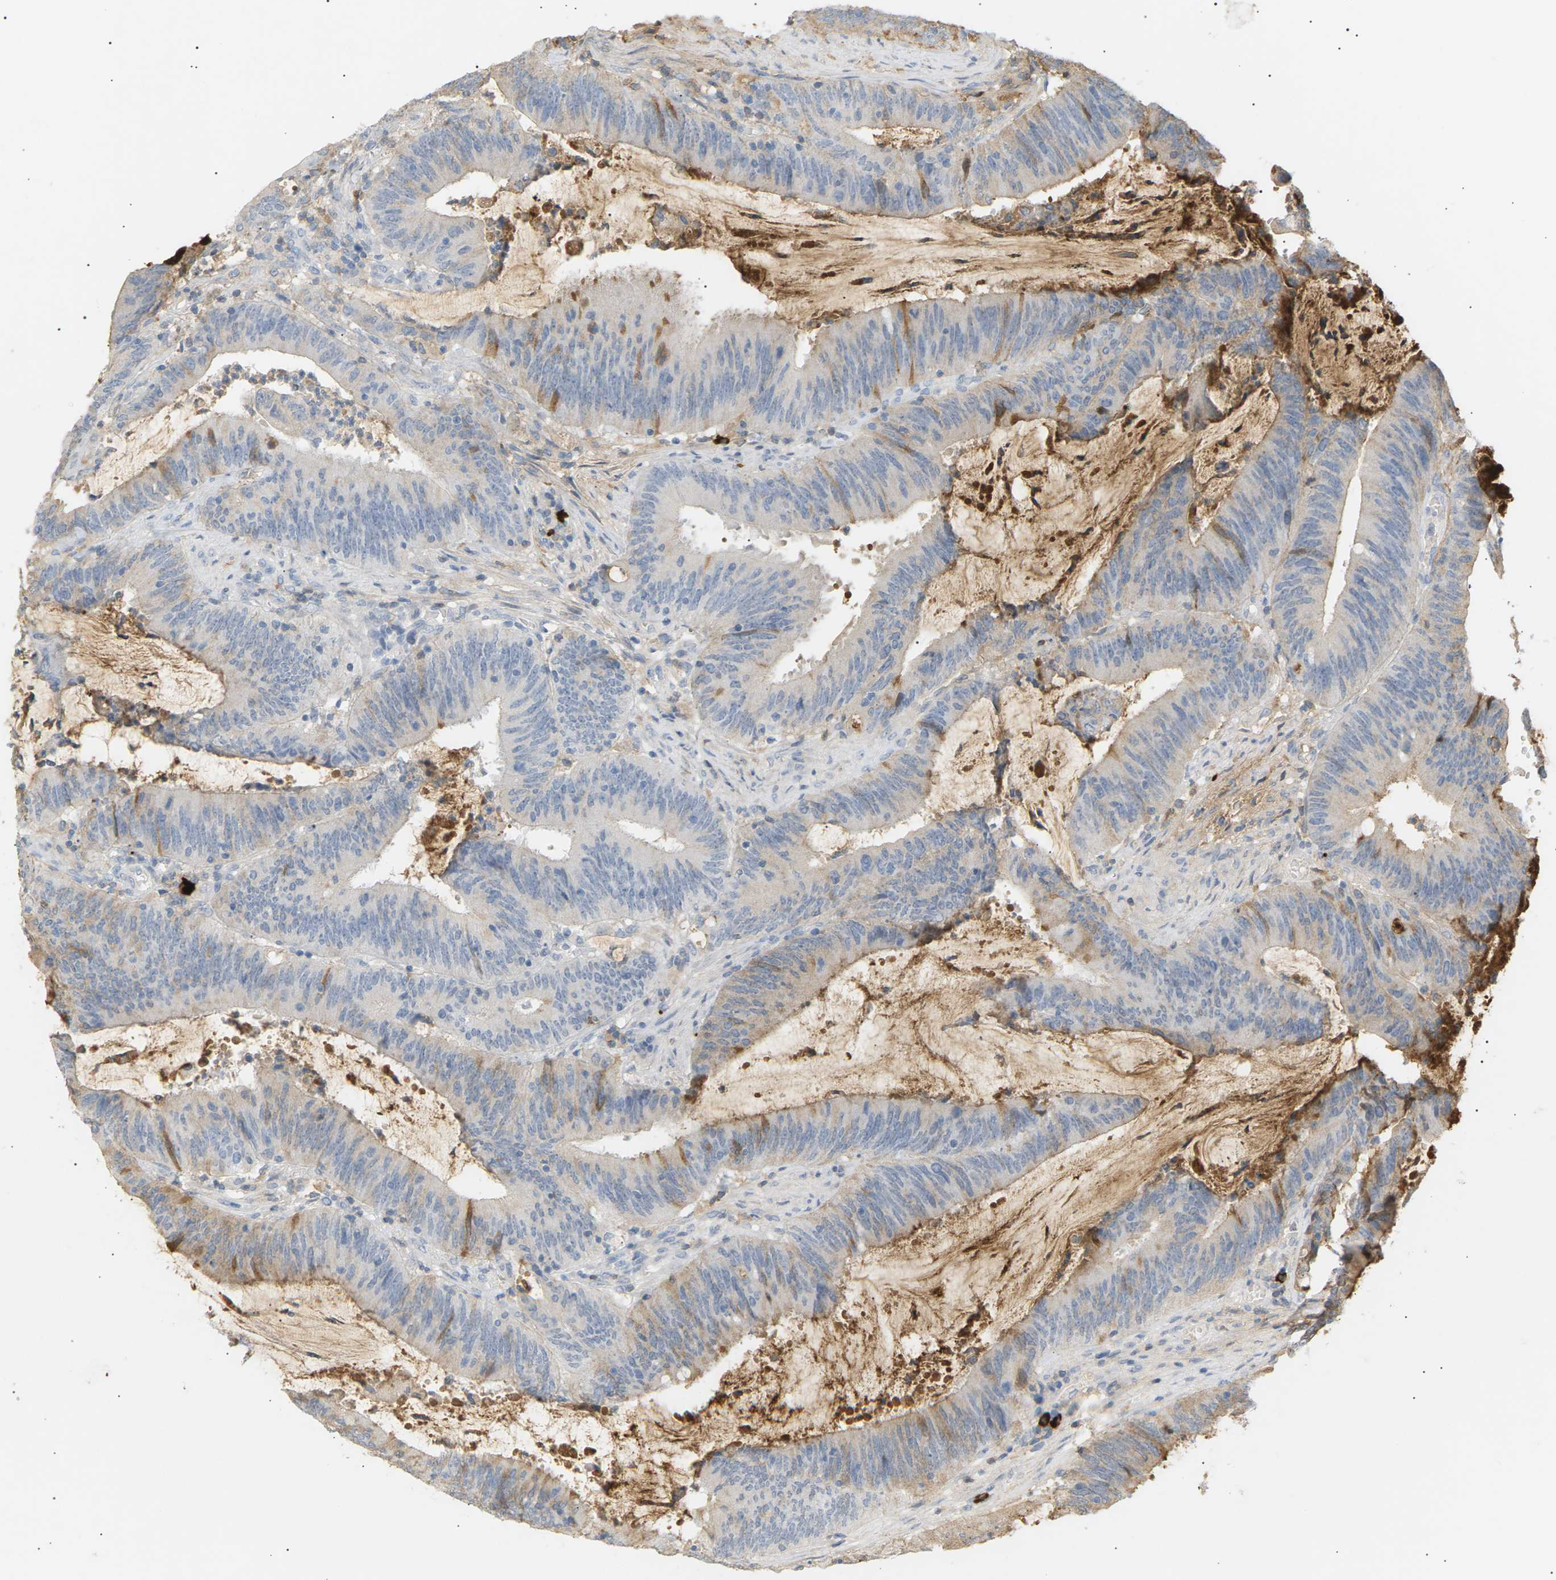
{"staining": {"intensity": "weak", "quantity": "25%-75%", "location": "cytoplasmic/membranous"}, "tissue": "colorectal cancer", "cell_type": "Tumor cells", "image_type": "cancer", "snomed": [{"axis": "morphology", "description": "Normal tissue, NOS"}, {"axis": "morphology", "description": "Adenocarcinoma, NOS"}, {"axis": "topography", "description": "Rectum"}], "caption": "The micrograph demonstrates a brown stain indicating the presence of a protein in the cytoplasmic/membranous of tumor cells in adenocarcinoma (colorectal).", "gene": "IGLC3", "patient": {"sex": "female", "age": 66}}